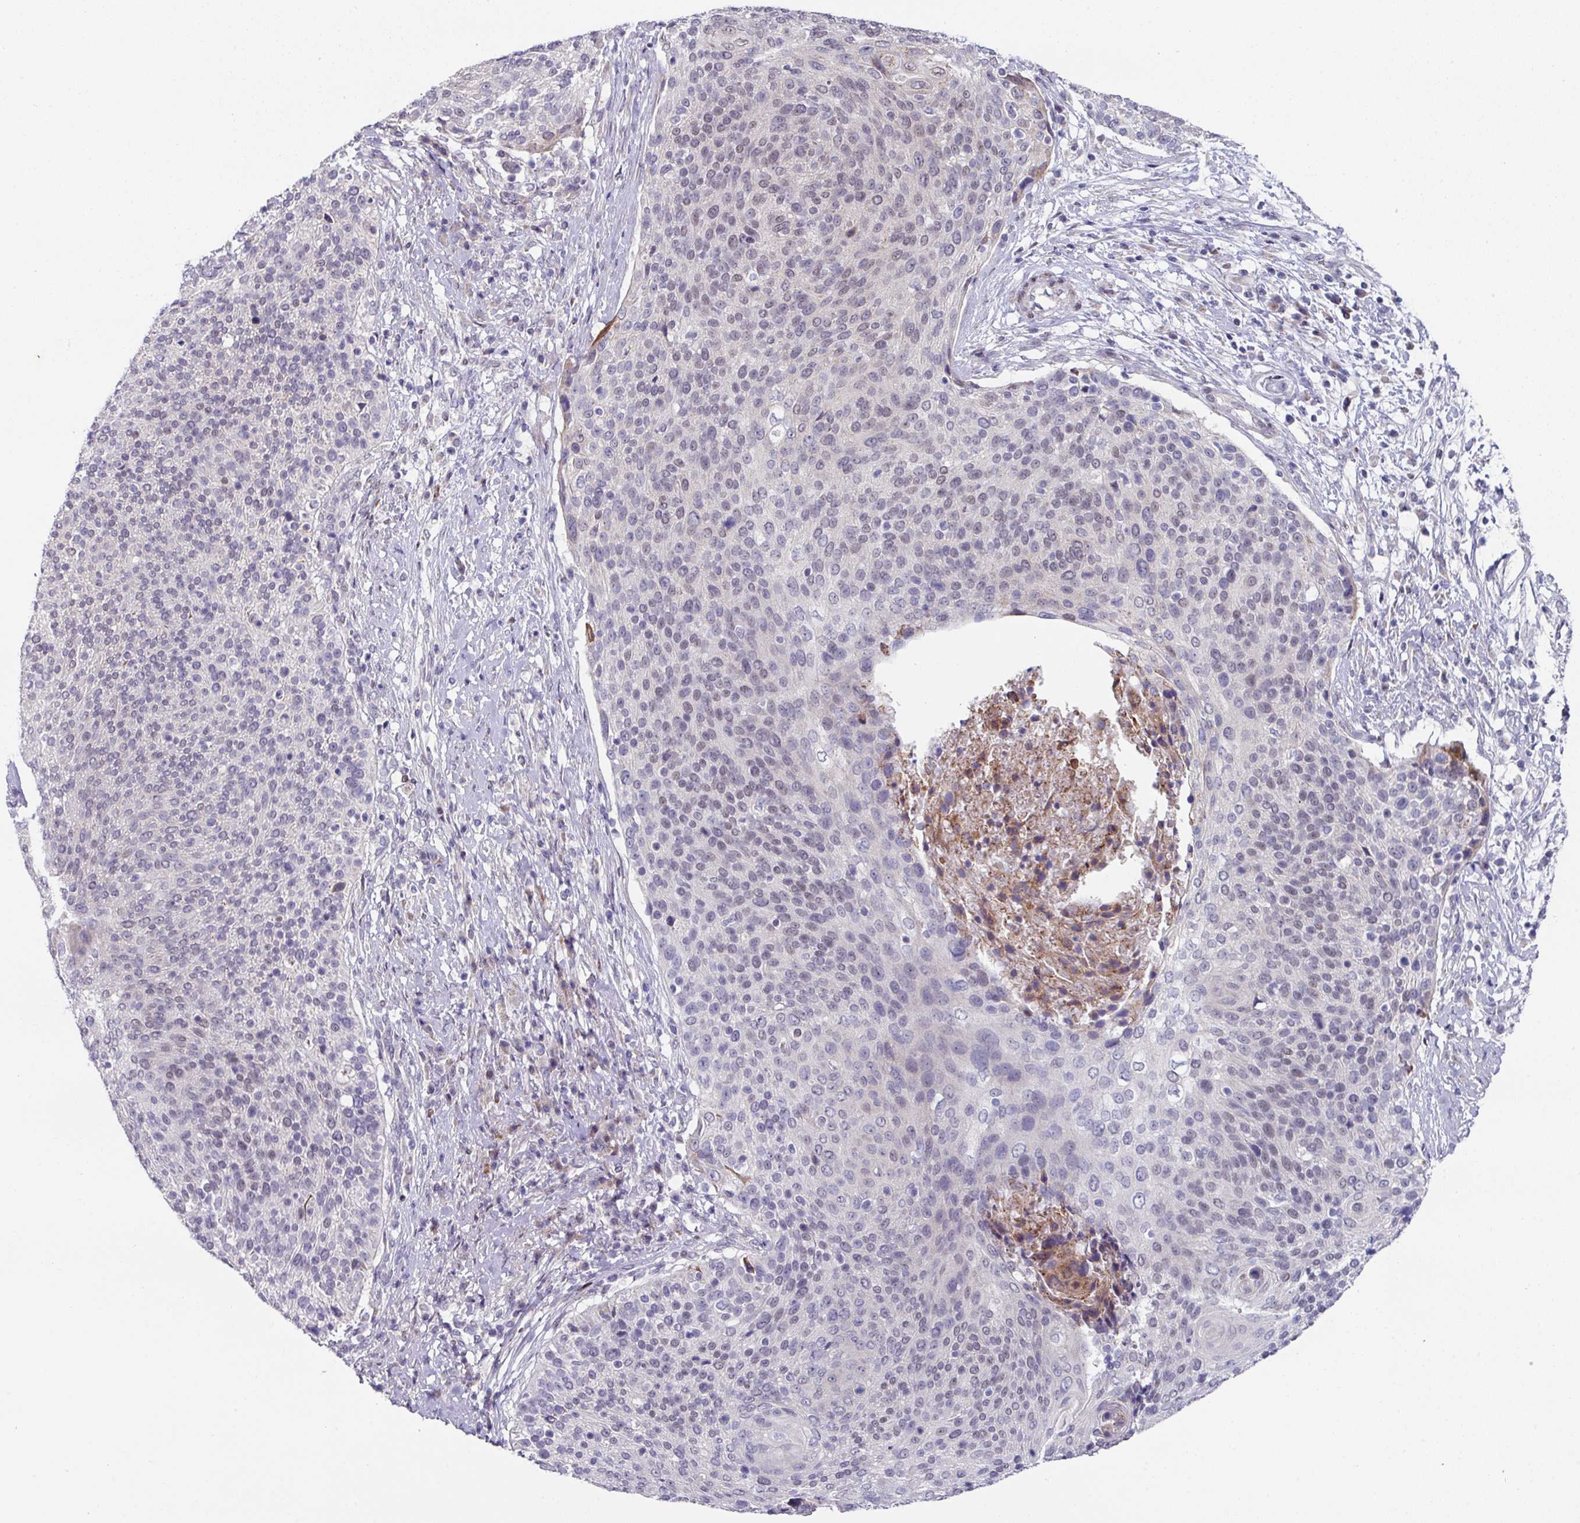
{"staining": {"intensity": "negative", "quantity": "none", "location": "none"}, "tissue": "cervical cancer", "cell_type": "Tumor cells", "image_type": "cancer", "snomed": [{"axis": "morphology", "description": "Squamous cell carcinoma, NOS"}, {"axis": "topography", "description": "Cervix"}], "caption": "This is a photomicrograph of immunohistochemistry (IHC) staining of cervical cancer (squamous cell carcinoma), which shows no positivity in tumor cells. The staining is performed using DAB (3,3'-diaminobenzidine) brown chromogen with nuclei counter-stained in using hematoxylin.", "gene": "CBX7", "patient": {"sex": "female", "age": 31}}